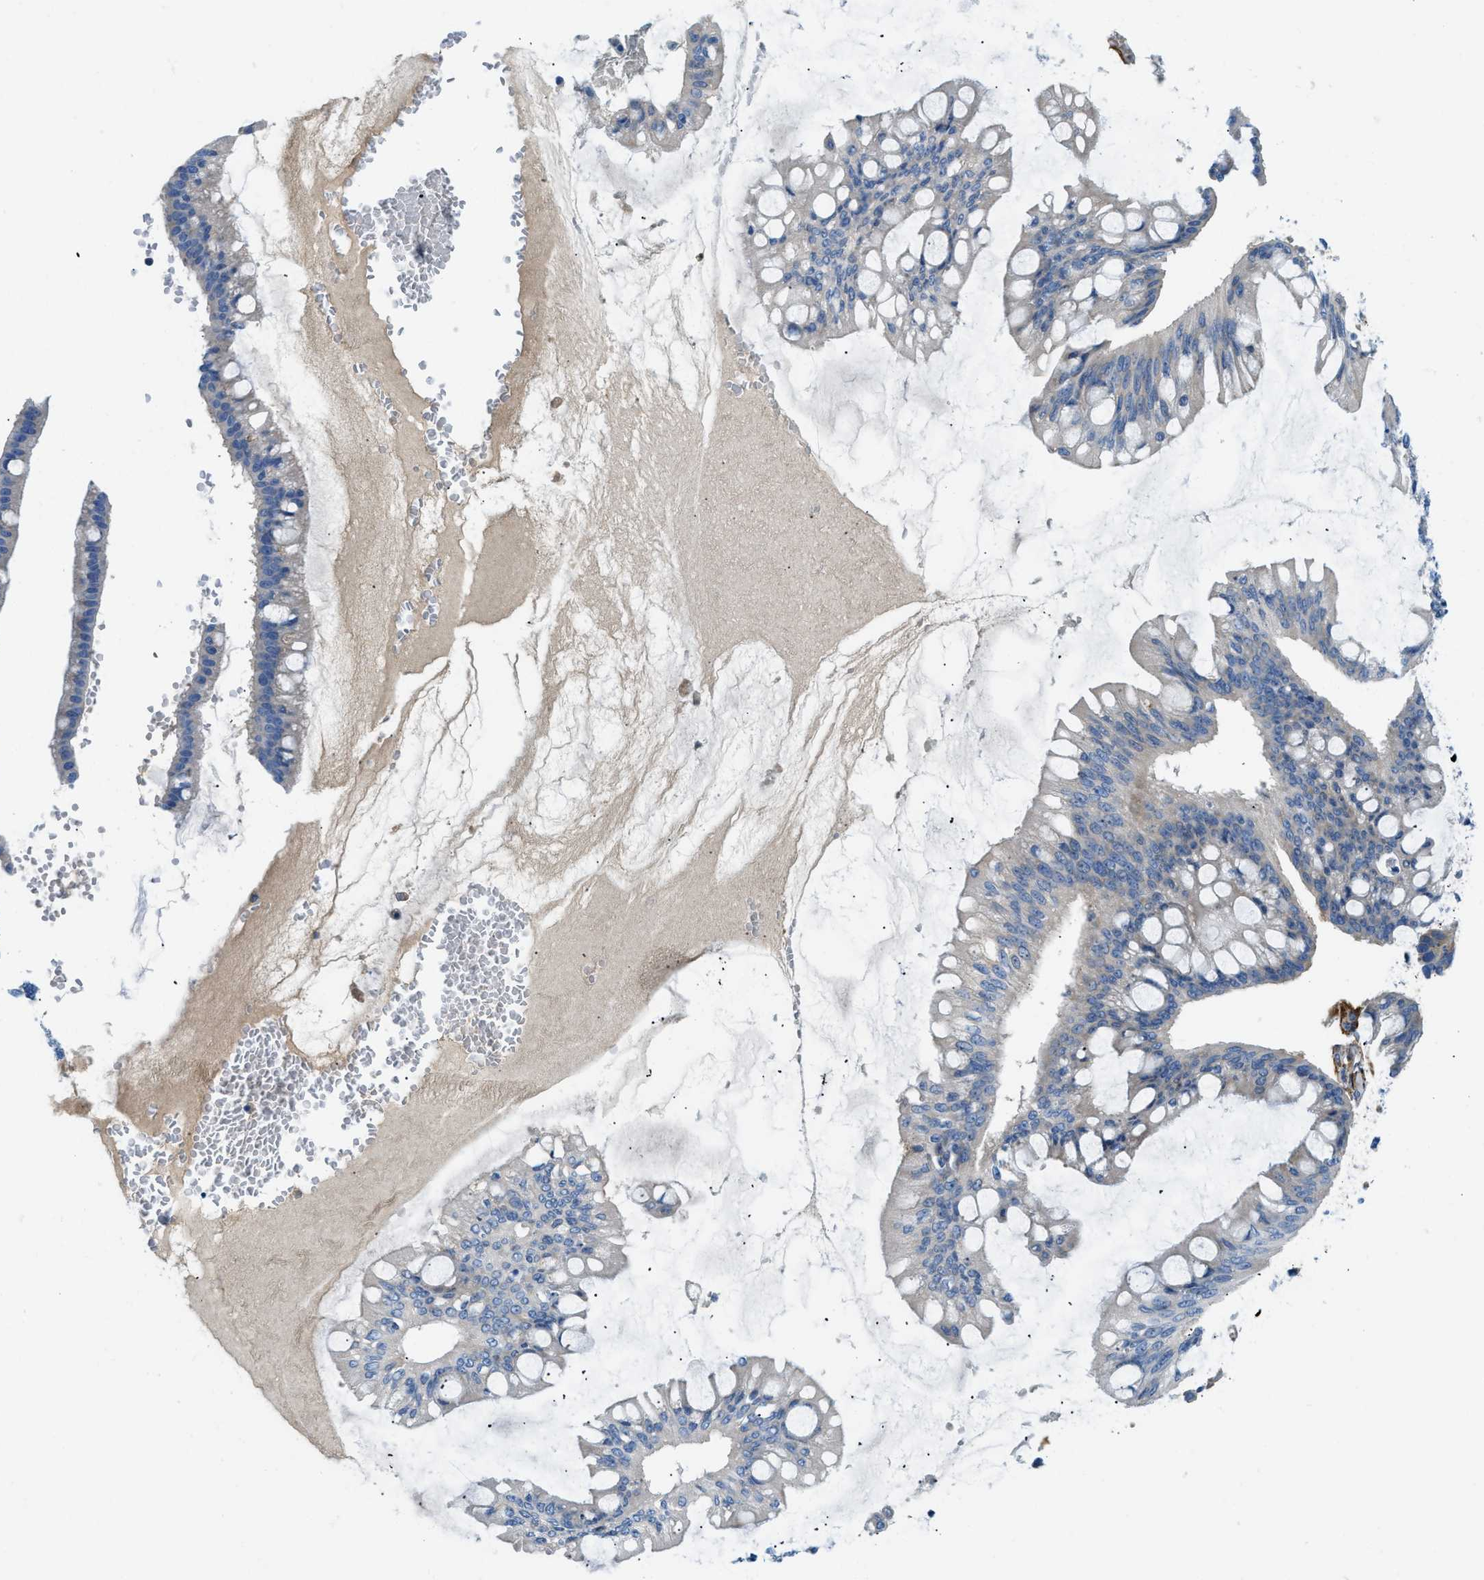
{"staining": {"intensity": "negative", "quantity": "none", "location": "none"}, "tissue": "ovarian cancer", "cell_type": "Tumor cells", "image_type": "cancer", "snomed": [{"axis": "morphology", "description": "Cystadenocarcinoma, mucinous, NOS"}, {"axis": "topography", "description": "Ovary"}], "caption": "Tumor cells show no significant expression in ovarian mucinous cystadenocarcinoma.", "gene": "COL15A1", "patient": {"sex": "female", "age": 73}}